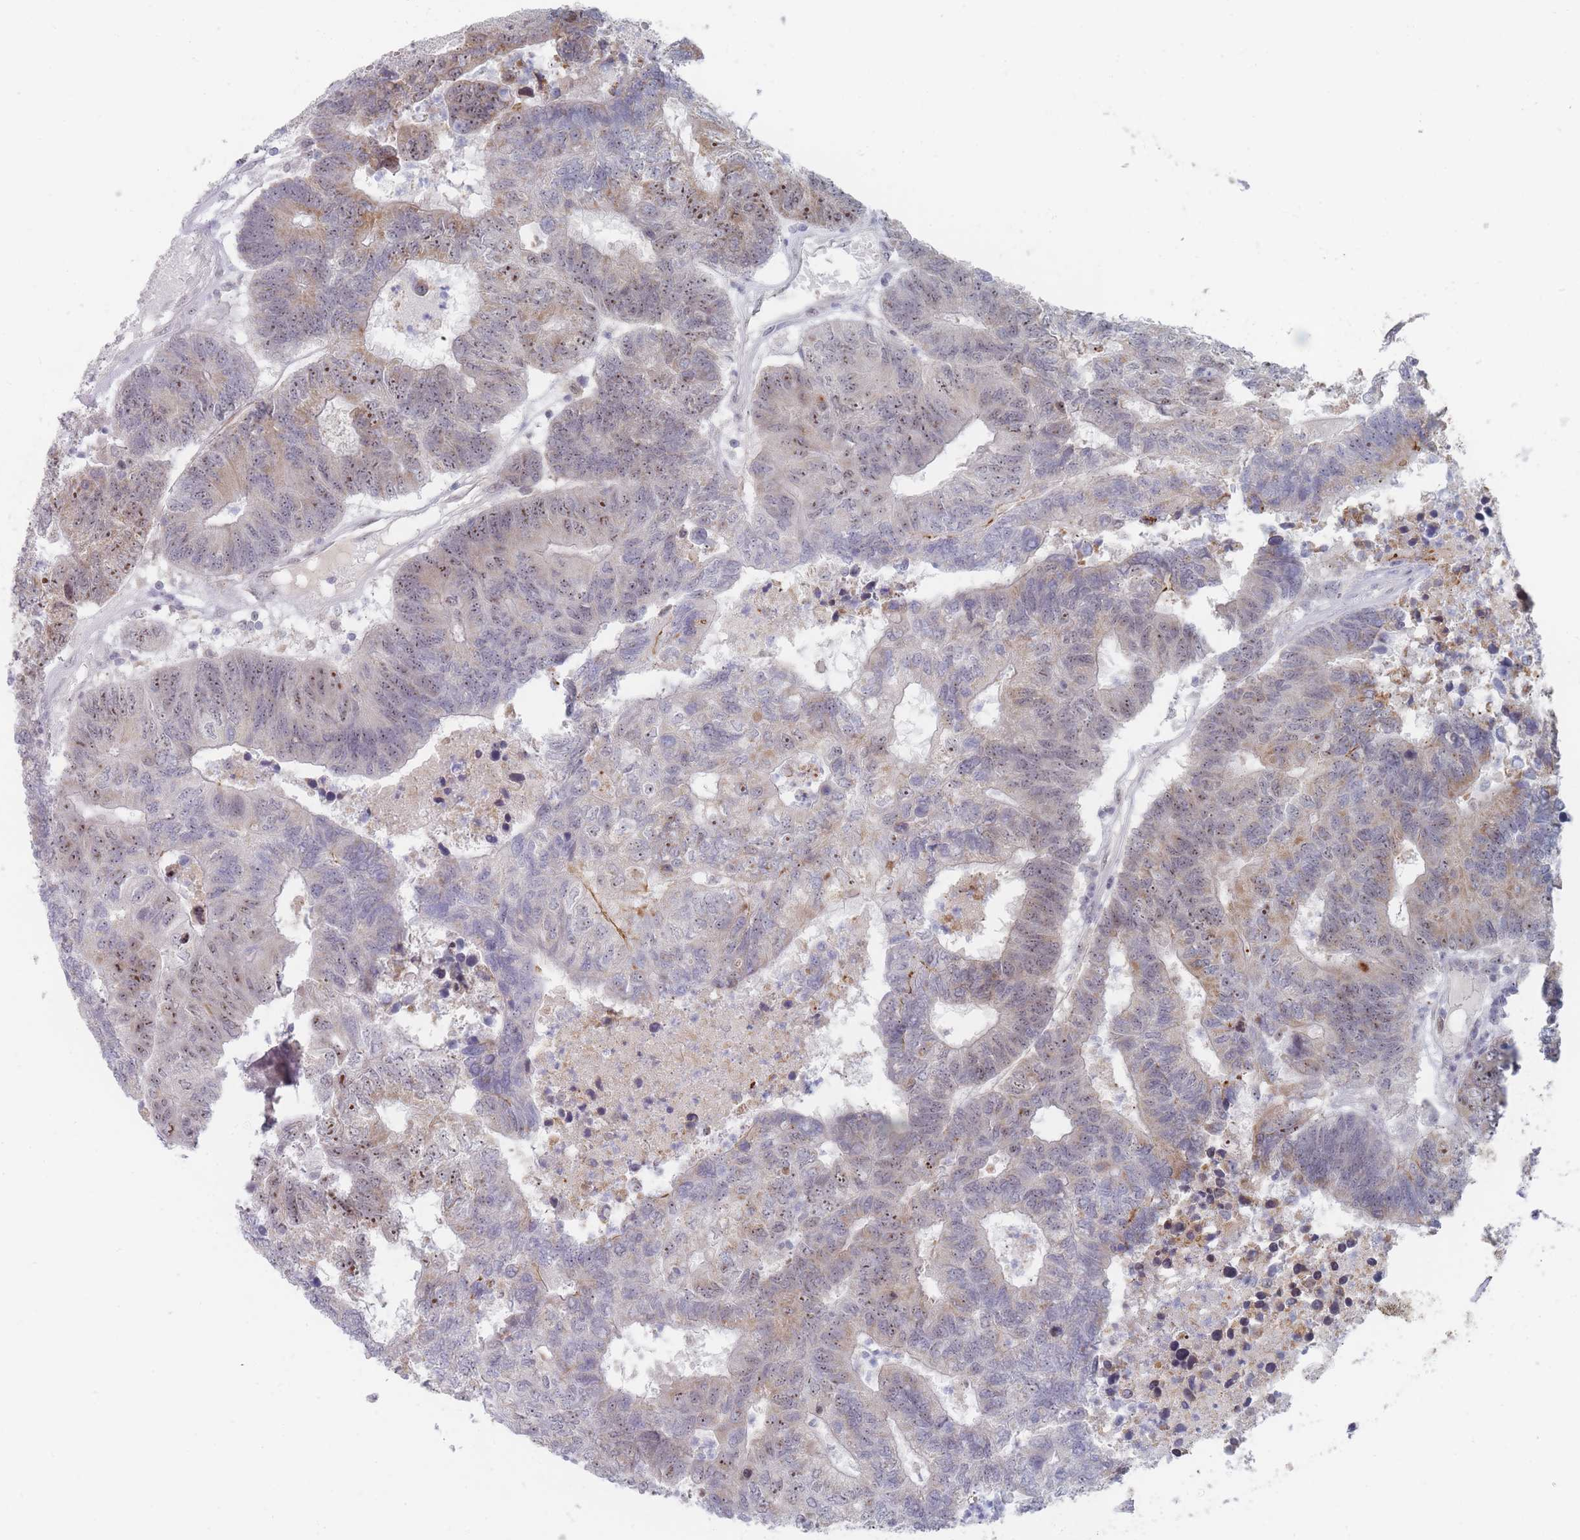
{"staining": {"intensity": "moderate", "quantity": "25%-75%", "location": "nuclear"}, "tissue": "colorectal cancer", "cell_type": "Tumor cells", "image_type": "cancer", "snomed": [{"axis": "morphology", "description": "Adenocarcinoma, NOS"}, {"axis": "topography", "description": "Colon"}], "caption": "Immunohistochemistry (IHC) of colorectal cancer reveals medium levels of moderate nuclear positivity in approximately 25%-75% of tumor cells.", "gene": "RNF8", "patient": {"sex": "female", "age": 48}}